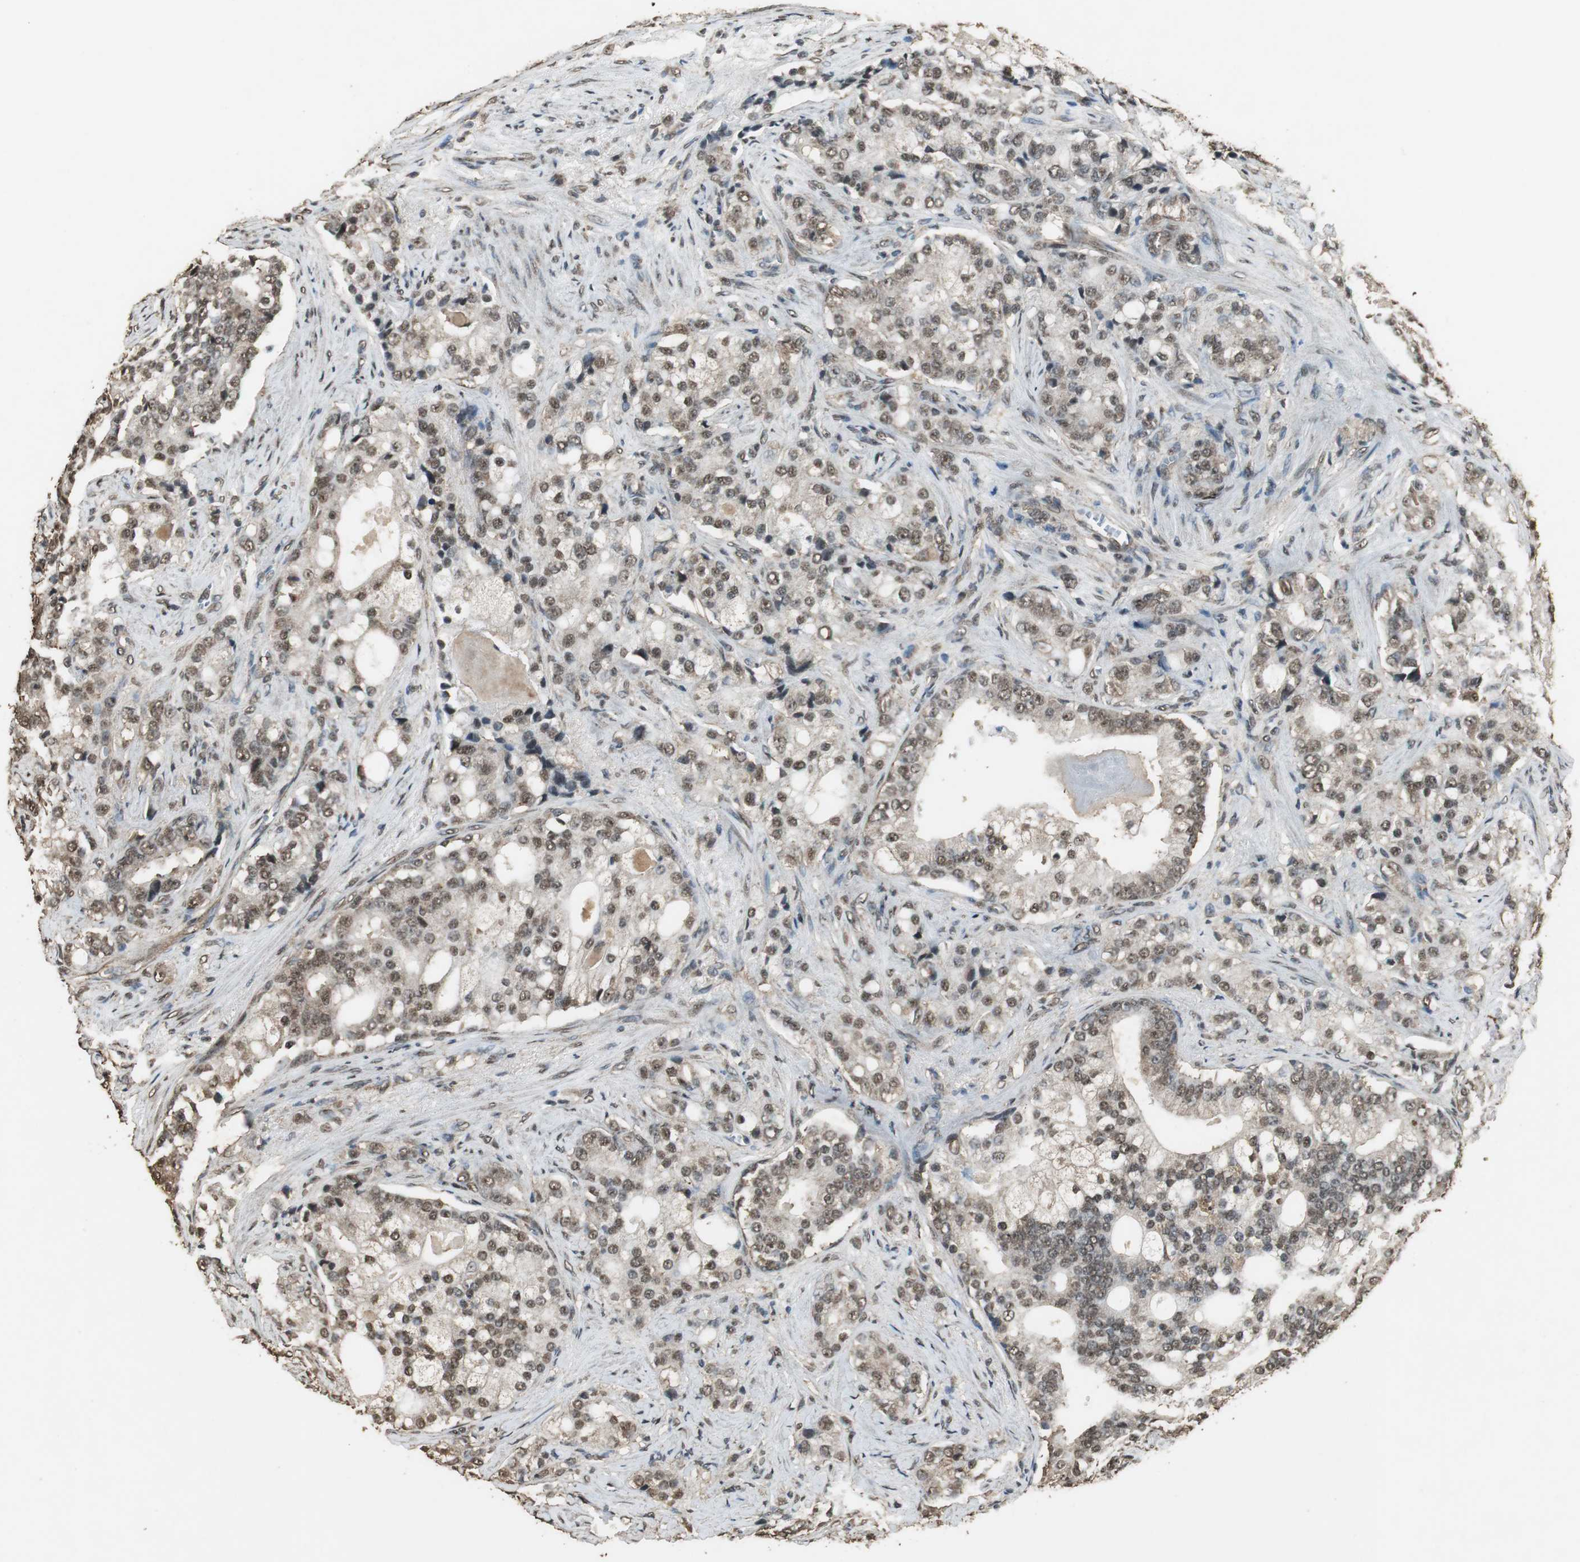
{"staining": {"intensity": "moderate", "quantity": ">75%", "location": "cytoplasmic/membranous,nuclear"}, "tissue": "prostate cancer", "cell_type": "Tumor cells", "image_type": "cancer", "snomed": [{"axis": "morphology", "description": "Adenocarcinoma, Low grade"}, {"axis": "topography", "description": "Prostate"}], "caption": "Prostate low-grade adenocarcinoma tissue shows moderate cytoplasmic/membranous and nuclear positivity in approximately >75% of tumor cells", "gene": "PPP1R13B", "patient": {"sex": "male", "age": 58}}